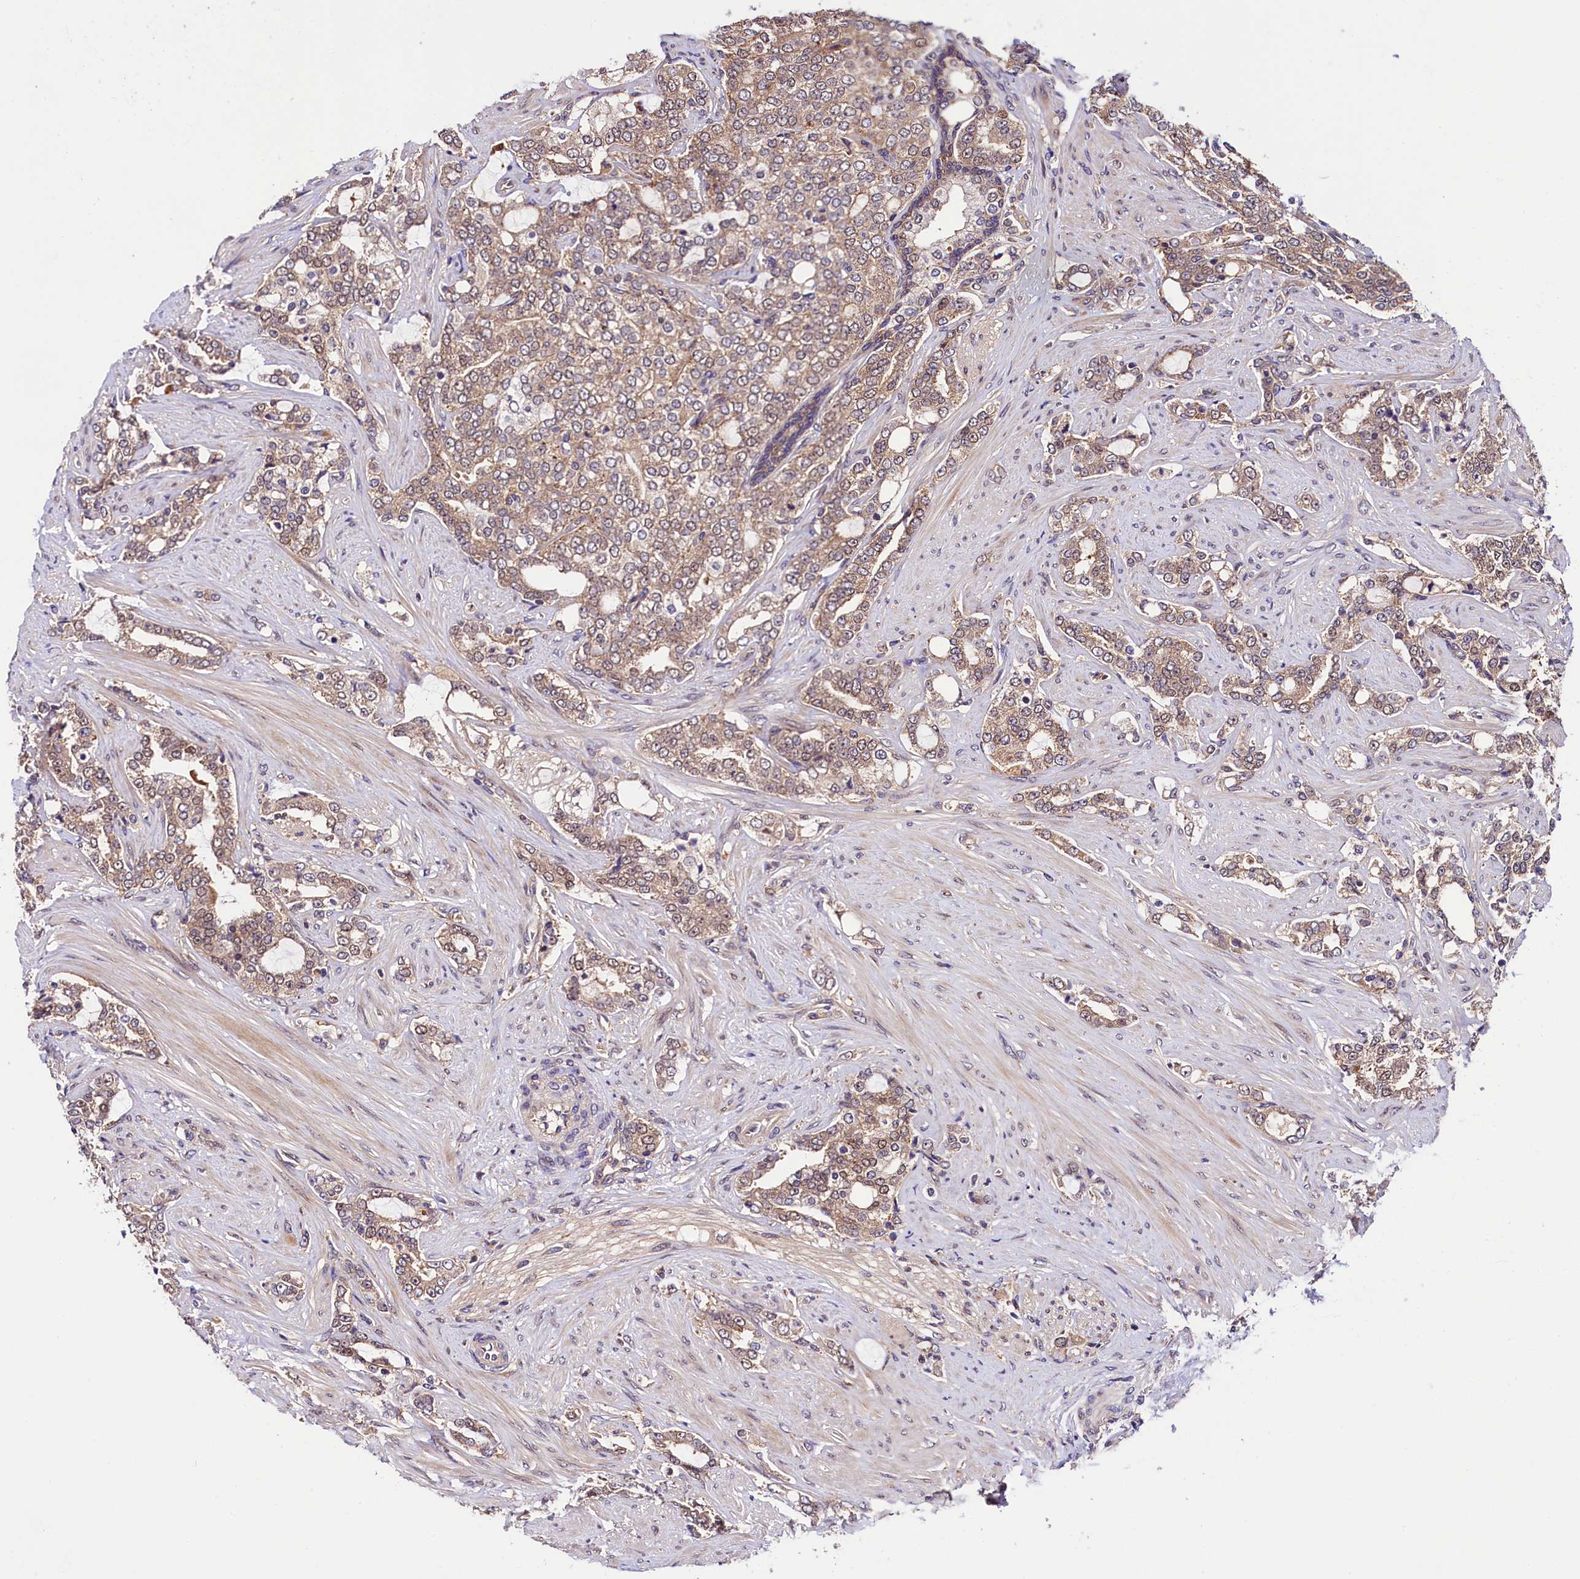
{"staining": {"intensity": "moderate", "quantity": "25%-75%", "location": "cytoplasmic/membranous"}, "tissue": "prostate cancer", "cell_type": "Tumor cells", "image_type": "cancer", "snomed": [{"axis": "morphology", "description": "Adenocarcinoma, High grade"}, {"axis": "topography", "description": "Prostate"}], "caption": "Immunohistochemistry of human prostate cancer reveals medium levels of moderate cytoplasmic/membranous staining in approximately 25%-75% of tumor cells. (brown staining indicates protein expression, while blue staining denotes nuclei).", "gene": "VPS35", "patient": {"sex": "male", "age": 64}}